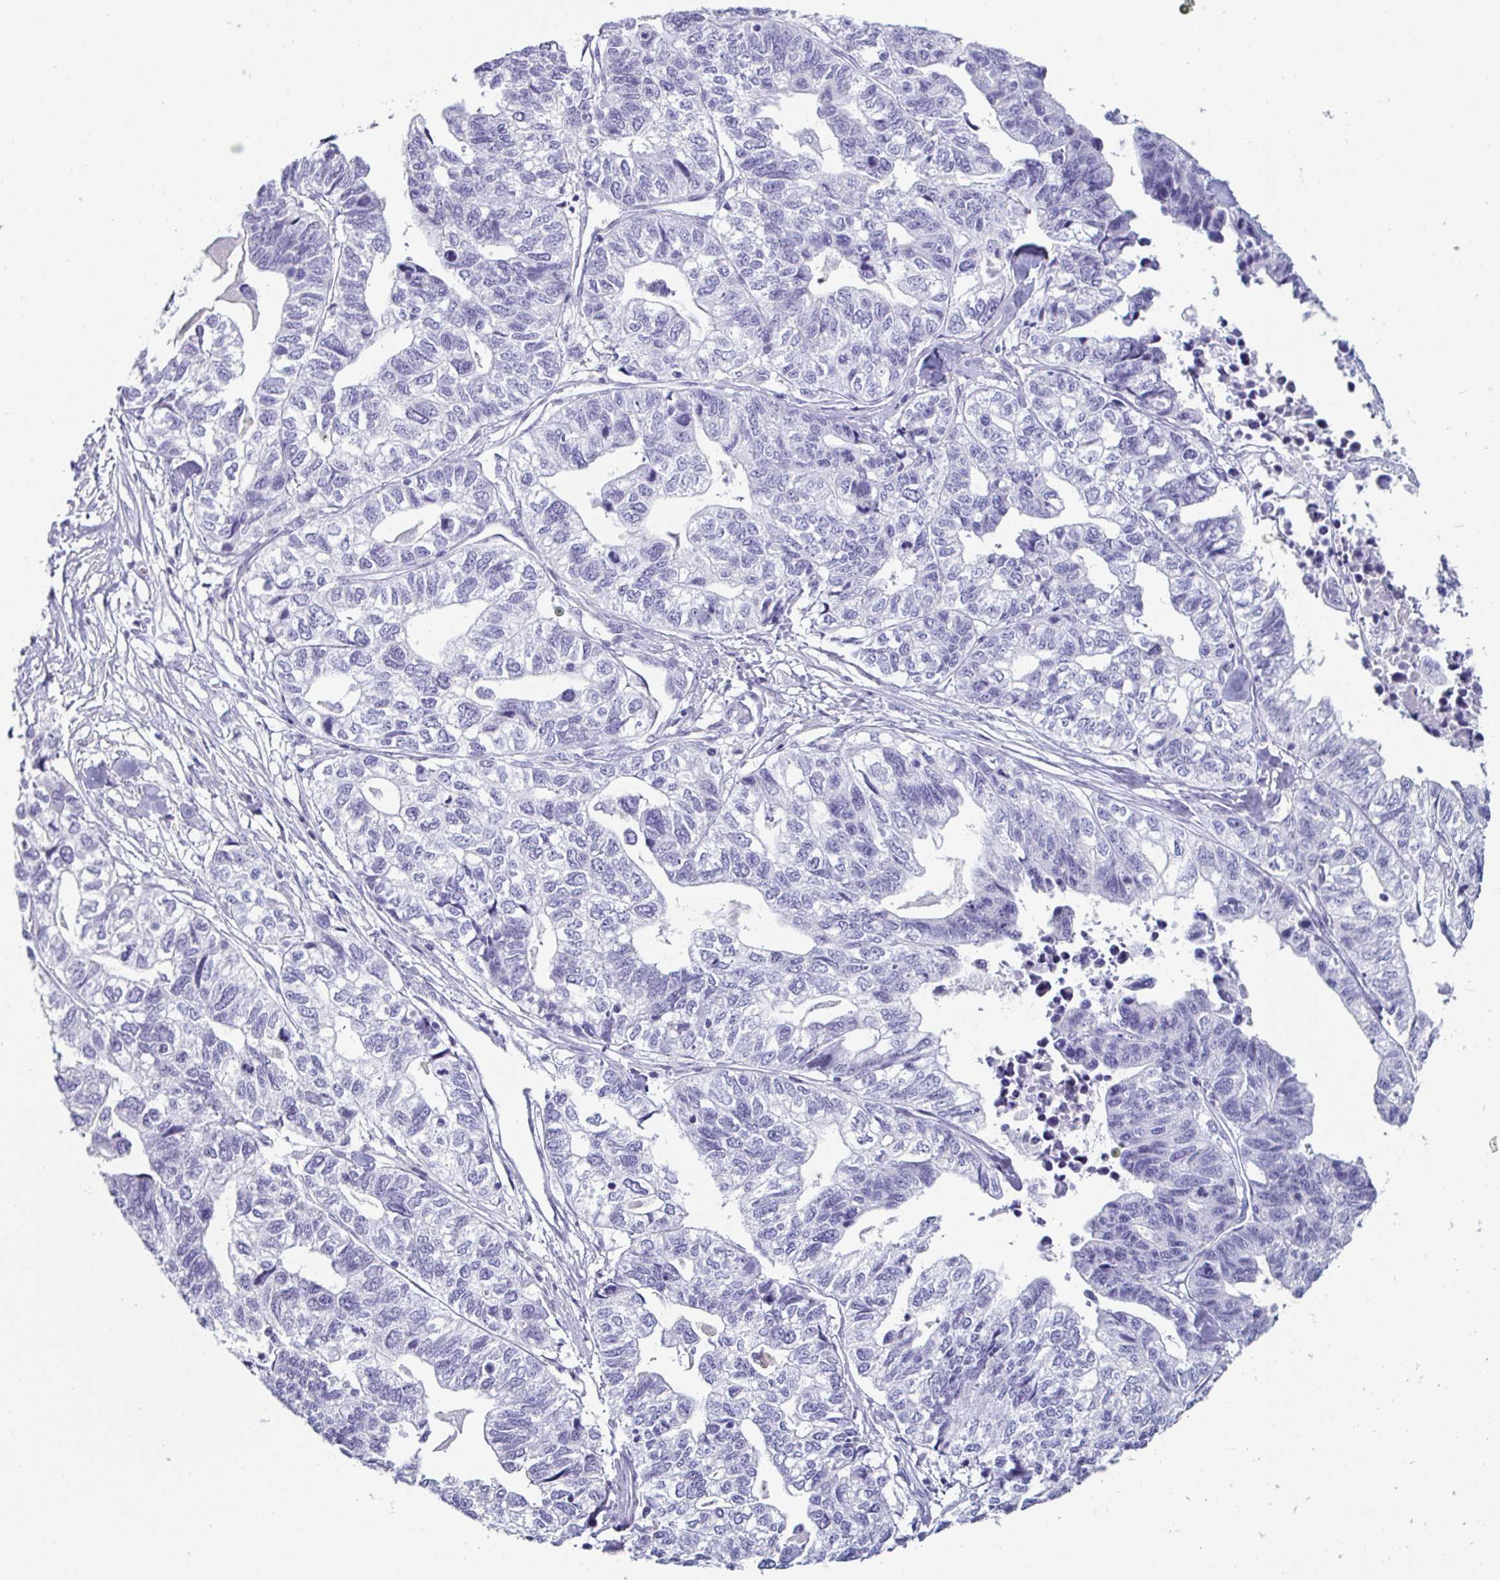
{"staining": {"intensity": "negative", "quantity": "none", "location": "none"}, "tissue": "stomach cancer", "cell_type": "Tumor cells", "image_type": "cancer", "snomed": [{"axis": "morphology", "description": "Adenocarcinoma, NOS"}, {"axis": "topography", "description": "Stomach, upper"}], "caption": "This histopathology image is of stomach cancer (adenocarcinoma) stained with immunohistochemistry to label a protein in brown with the nuclei are counter-stained blue. There is no positivity in tumor cells. The staining is performed using DAB (3,3'-diaminobenzidine) brown chromogen with nuclei counter-stained in using hematoxylin.", "gene": "CREG2", "patient": {"sex": "female", "age": 67}}